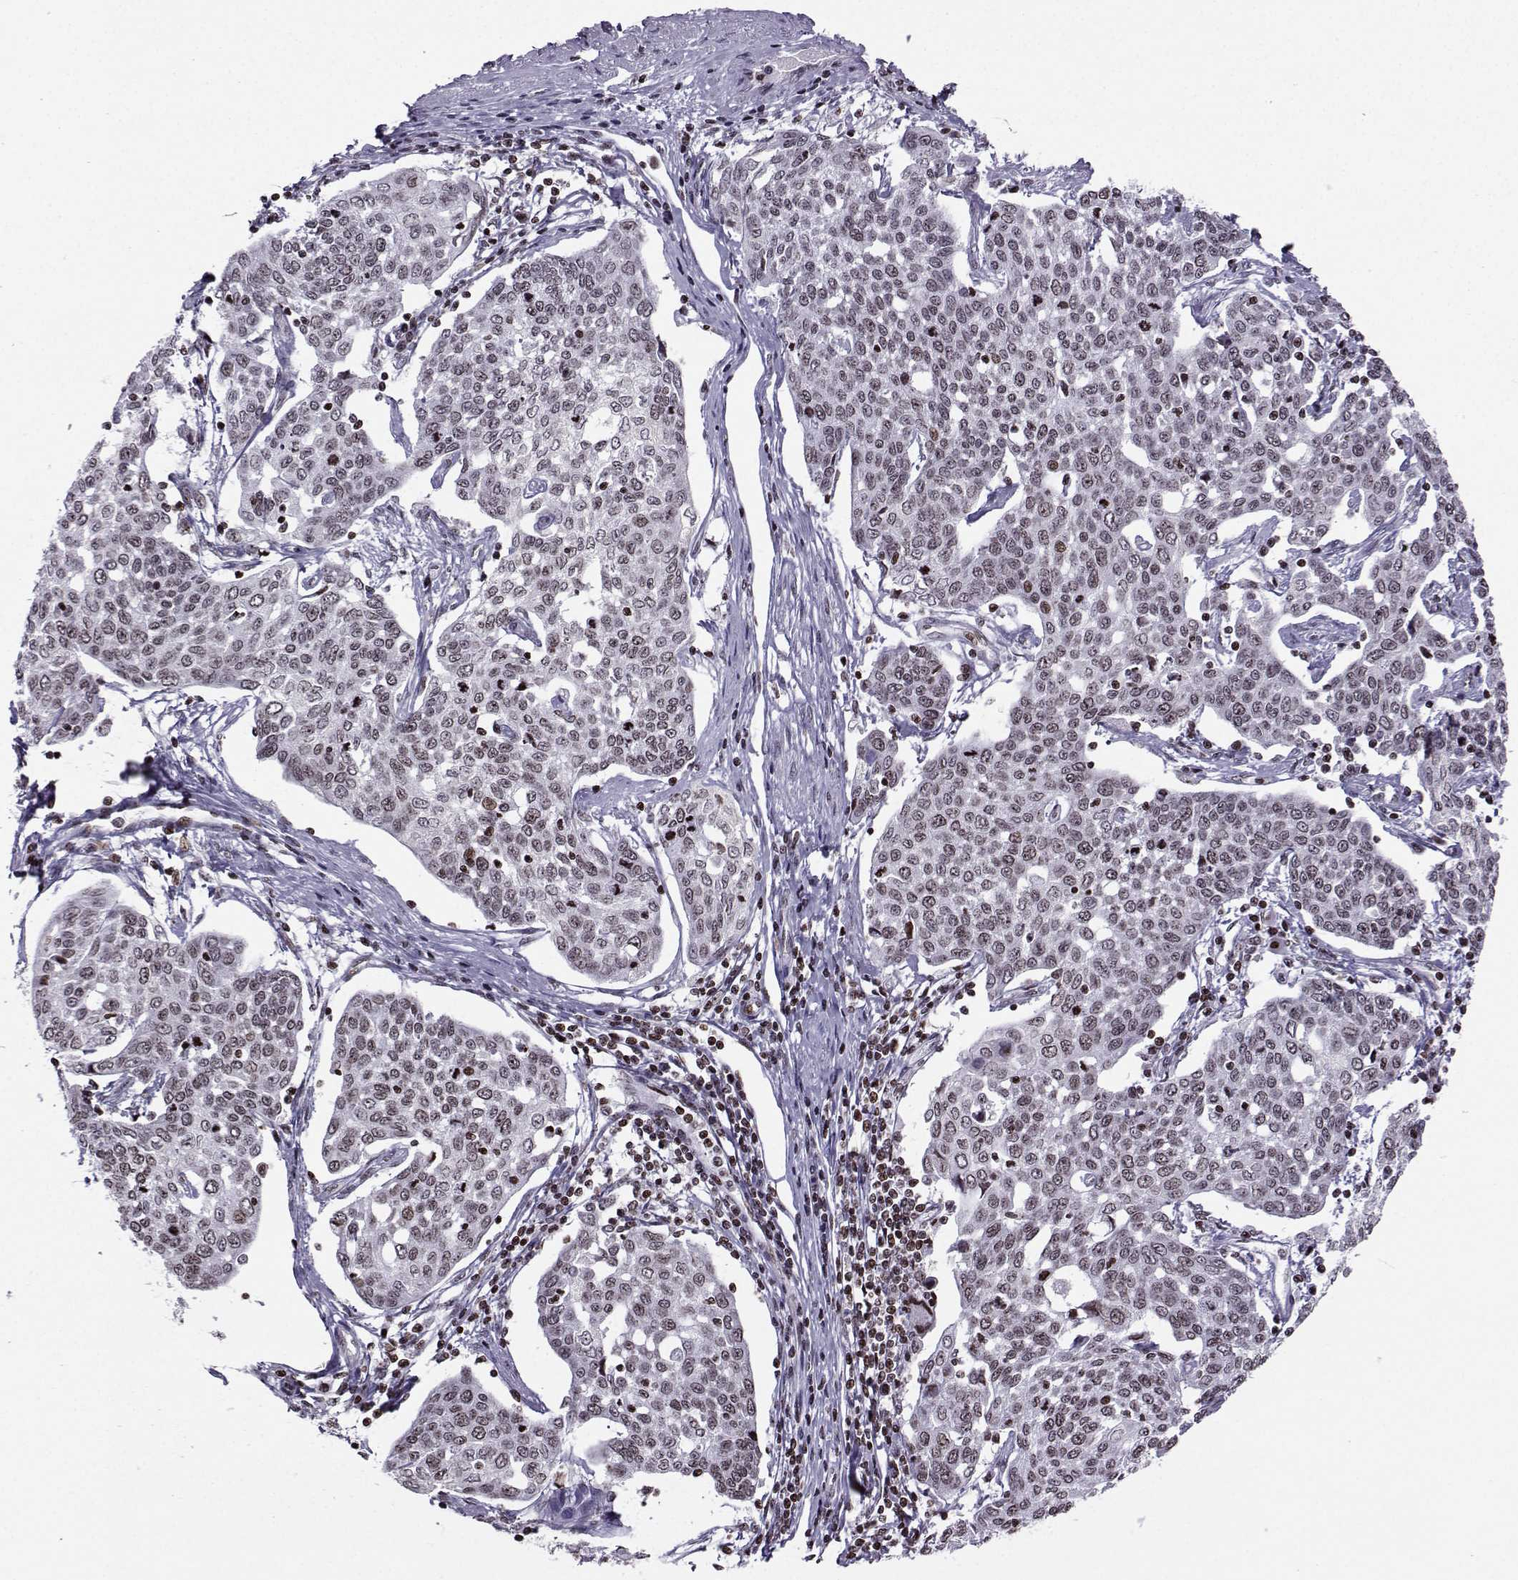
{"staining": {"intensity": "negative", "quantity": "none", "location": "none"}, "tissue": "cervical cancer", "cell_type": "Tumor cells", "image_type": "cancer", "snomed": [{"axis": "morphology", "description": "Squamous cell carcinoma, NOS"}, {"axis": "topography", "description": "Cervix"}], "caption": "Immunohistochemistry photomicrograph of cervical squamous cell carcinoma stained for a protein (brown), which reveals no positivity in tumor cells.", "gene": "ZNF19", "patient": {"sex": "female", "age": 34}}